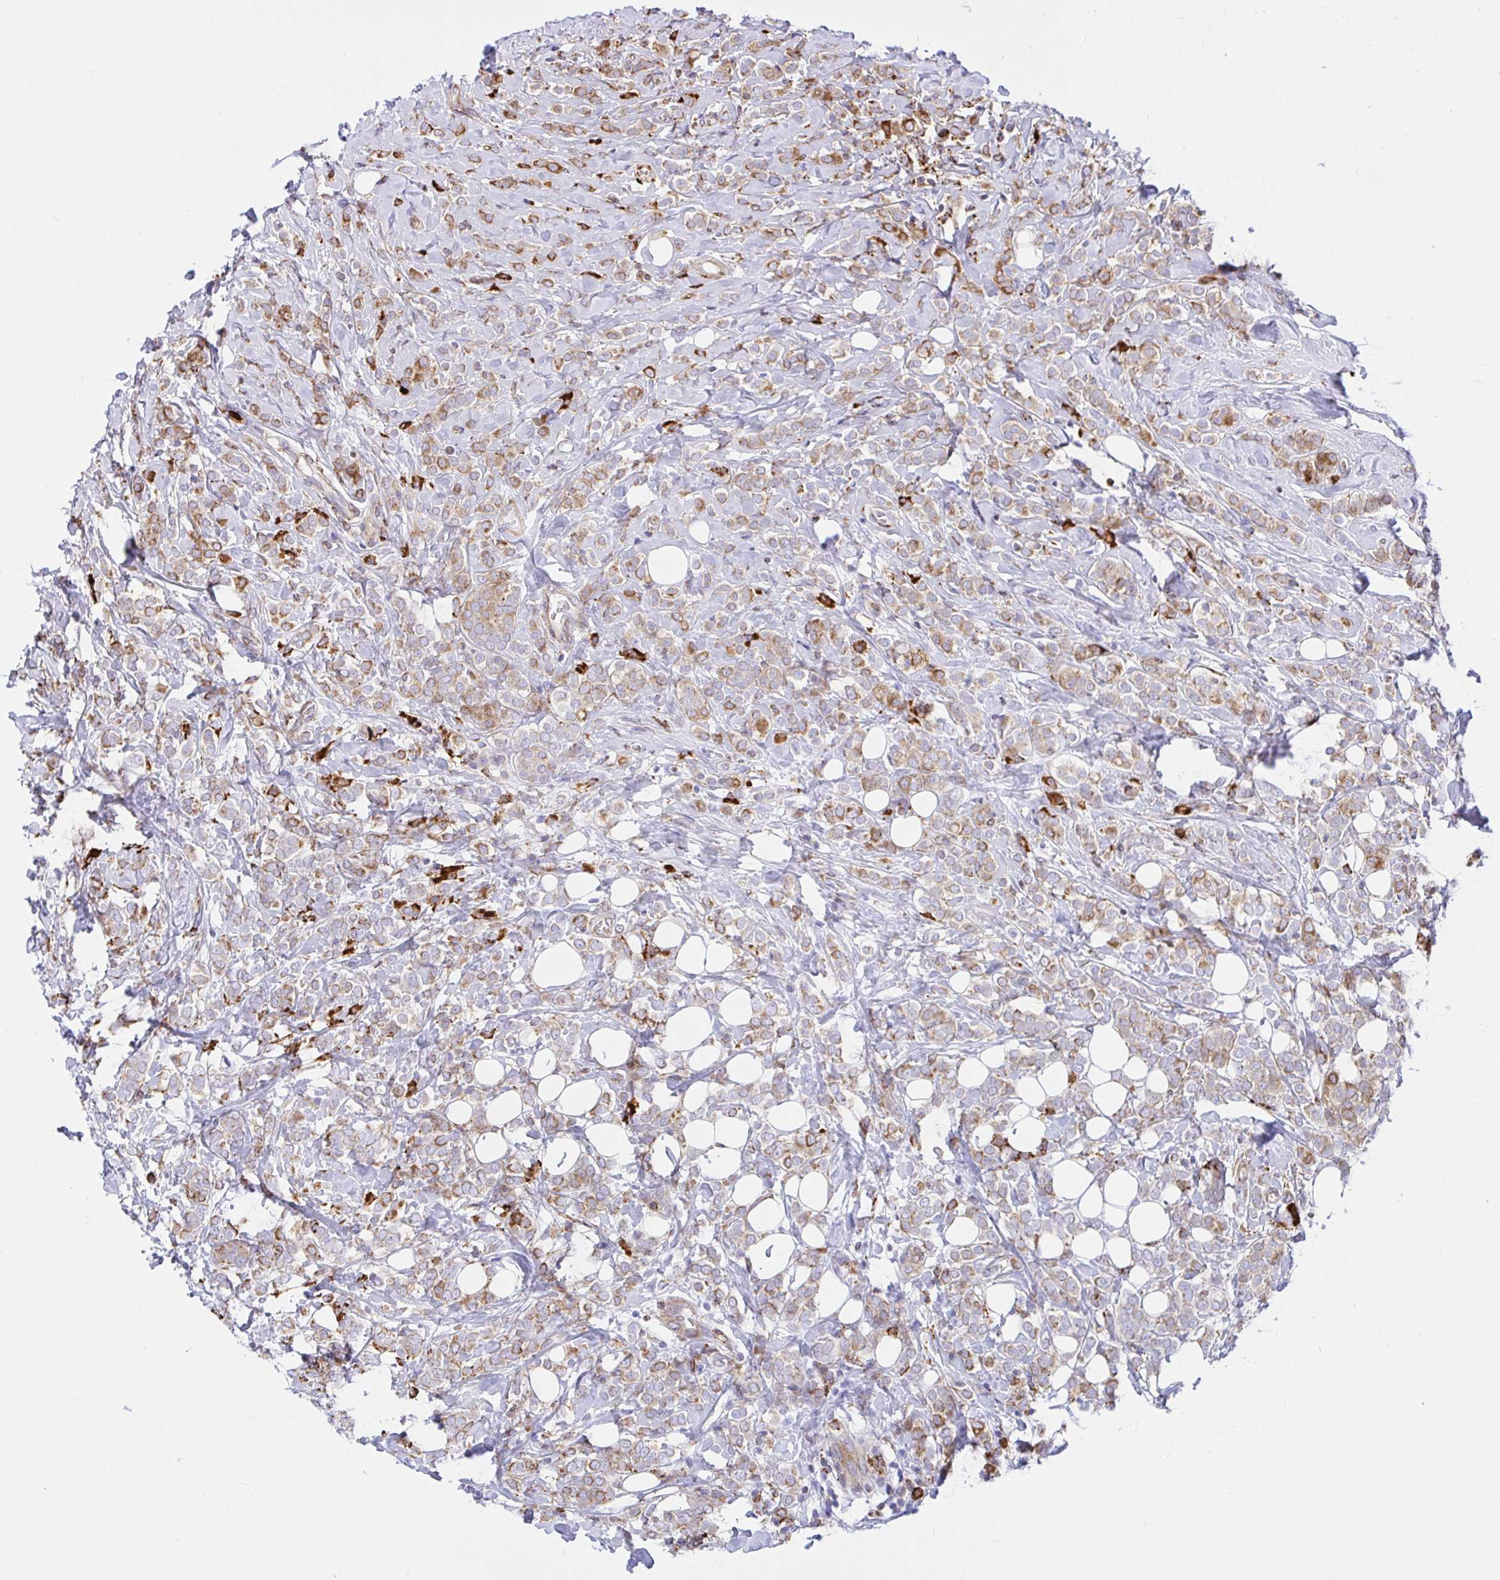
{"staining": {"intensity": "moderate", "quantity": "<25%", "location": "cytoplasmic/membranous"}, "tissue": "breast cancer", "cell_type": "Tumor cells", "image_type": "cancer", "snomed": [{"axis": "morphology", "description": "Lobular carcinoma"}, {"axis": "topography", "description": "Breast"}], "caption": "The immunohistochemical stain labels moderate cytoplasmic/membranous staining in tumor cells of breast cancer (lobular carcinoma) tissue.", "gene": "CLGN", "patient": {"sex": "female", "age": 49}}